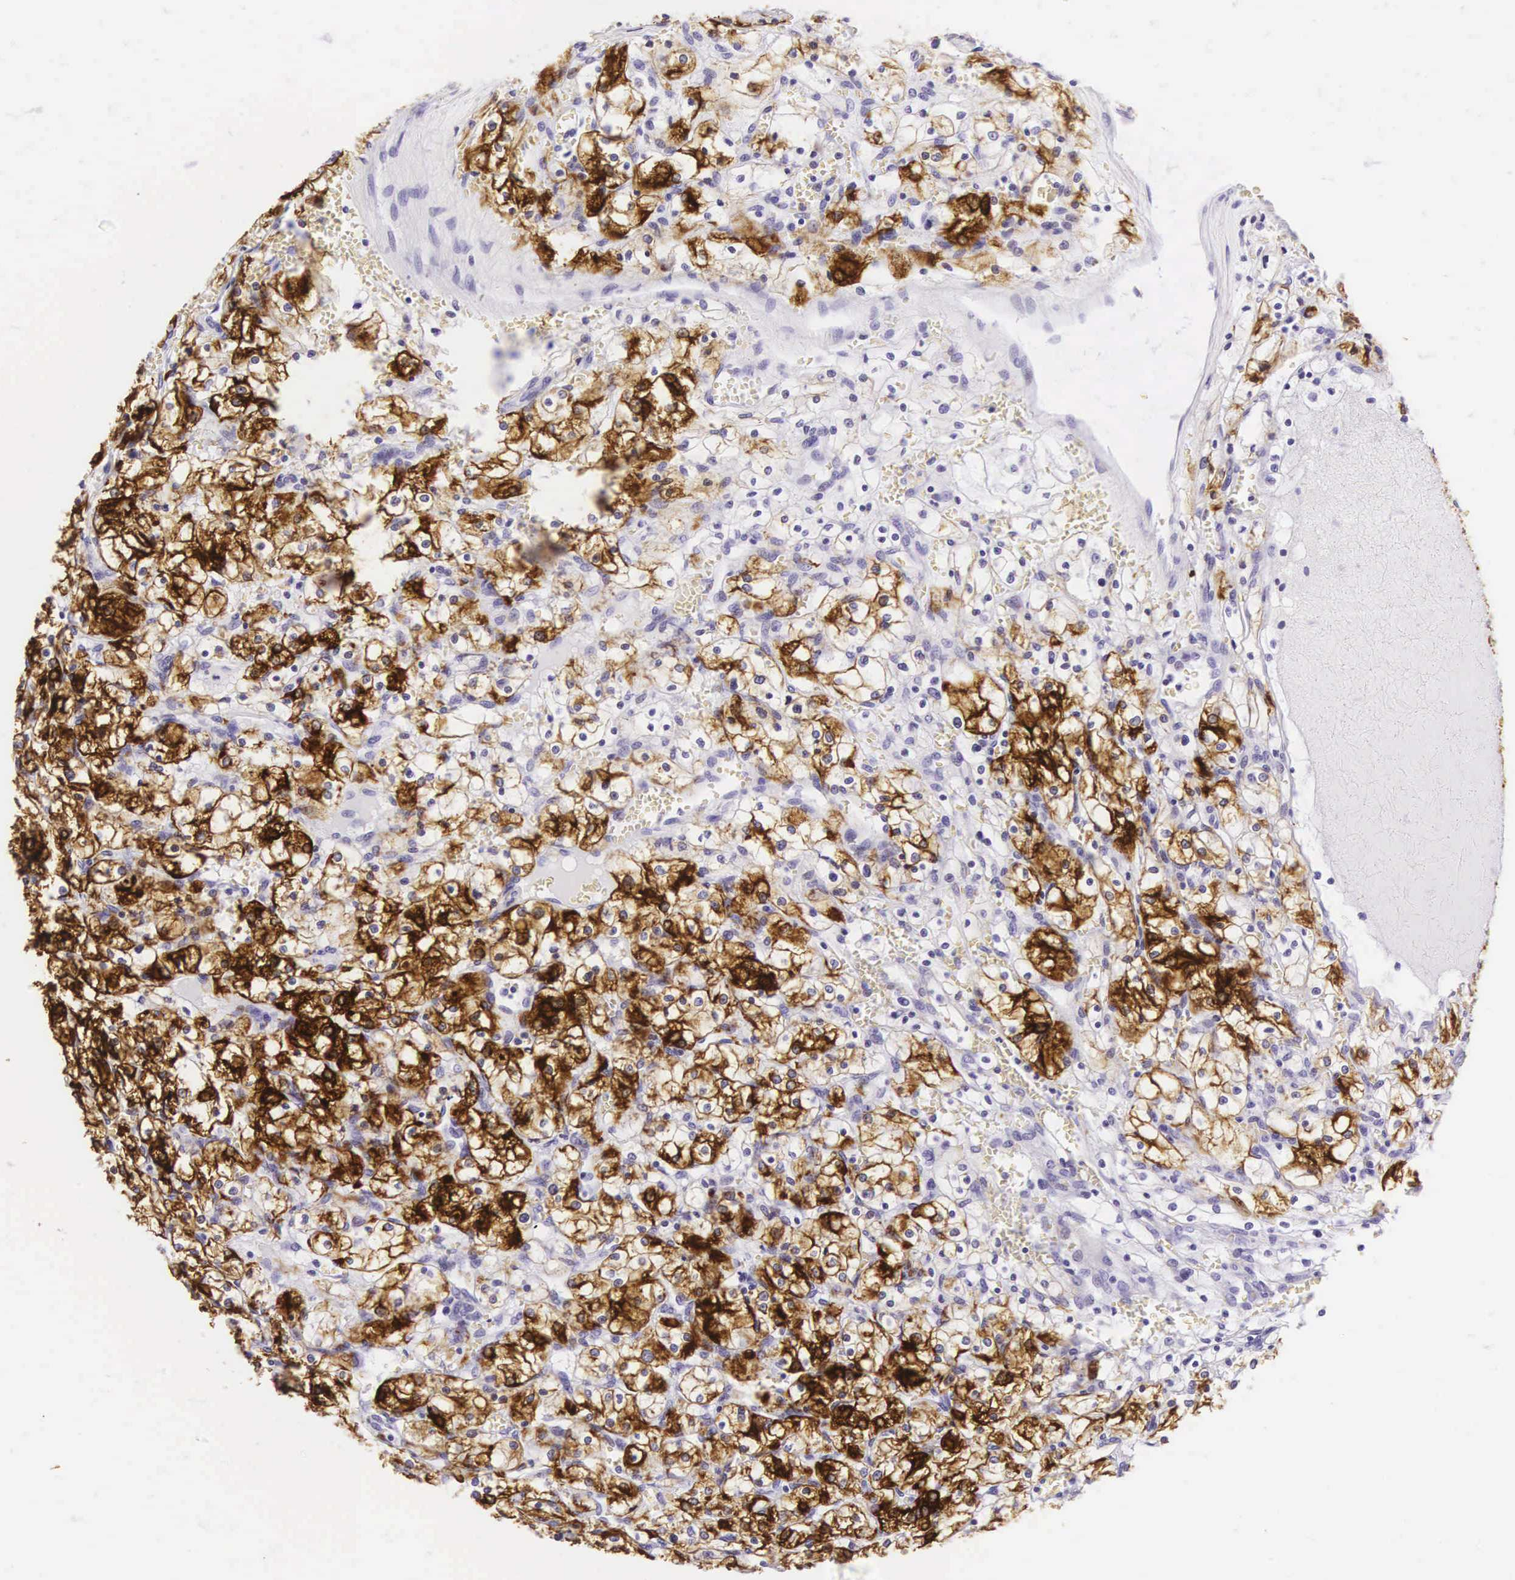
{"staining": {"intensity": "moderate", "quantity": ">75%", "location": "cytoplasmic/membranous"}, "tissue": "renal cancer", "cell_type": "Tumor cells", "image_type": "cancer", "snomed": [{"axis": "morphology", "description": "Adenocarcinoma, NOS"}, {"axis": "topography", "description": "Kidney"}], "caption": "Renal cancer (adenocarcinoma) stained with immunohistochemistry shows moderate cytoplasmic/membranous expression in approximately >75% of tumor cells.", "gene": "KRT18", "patient": {"sex": "female", "age": 62}}